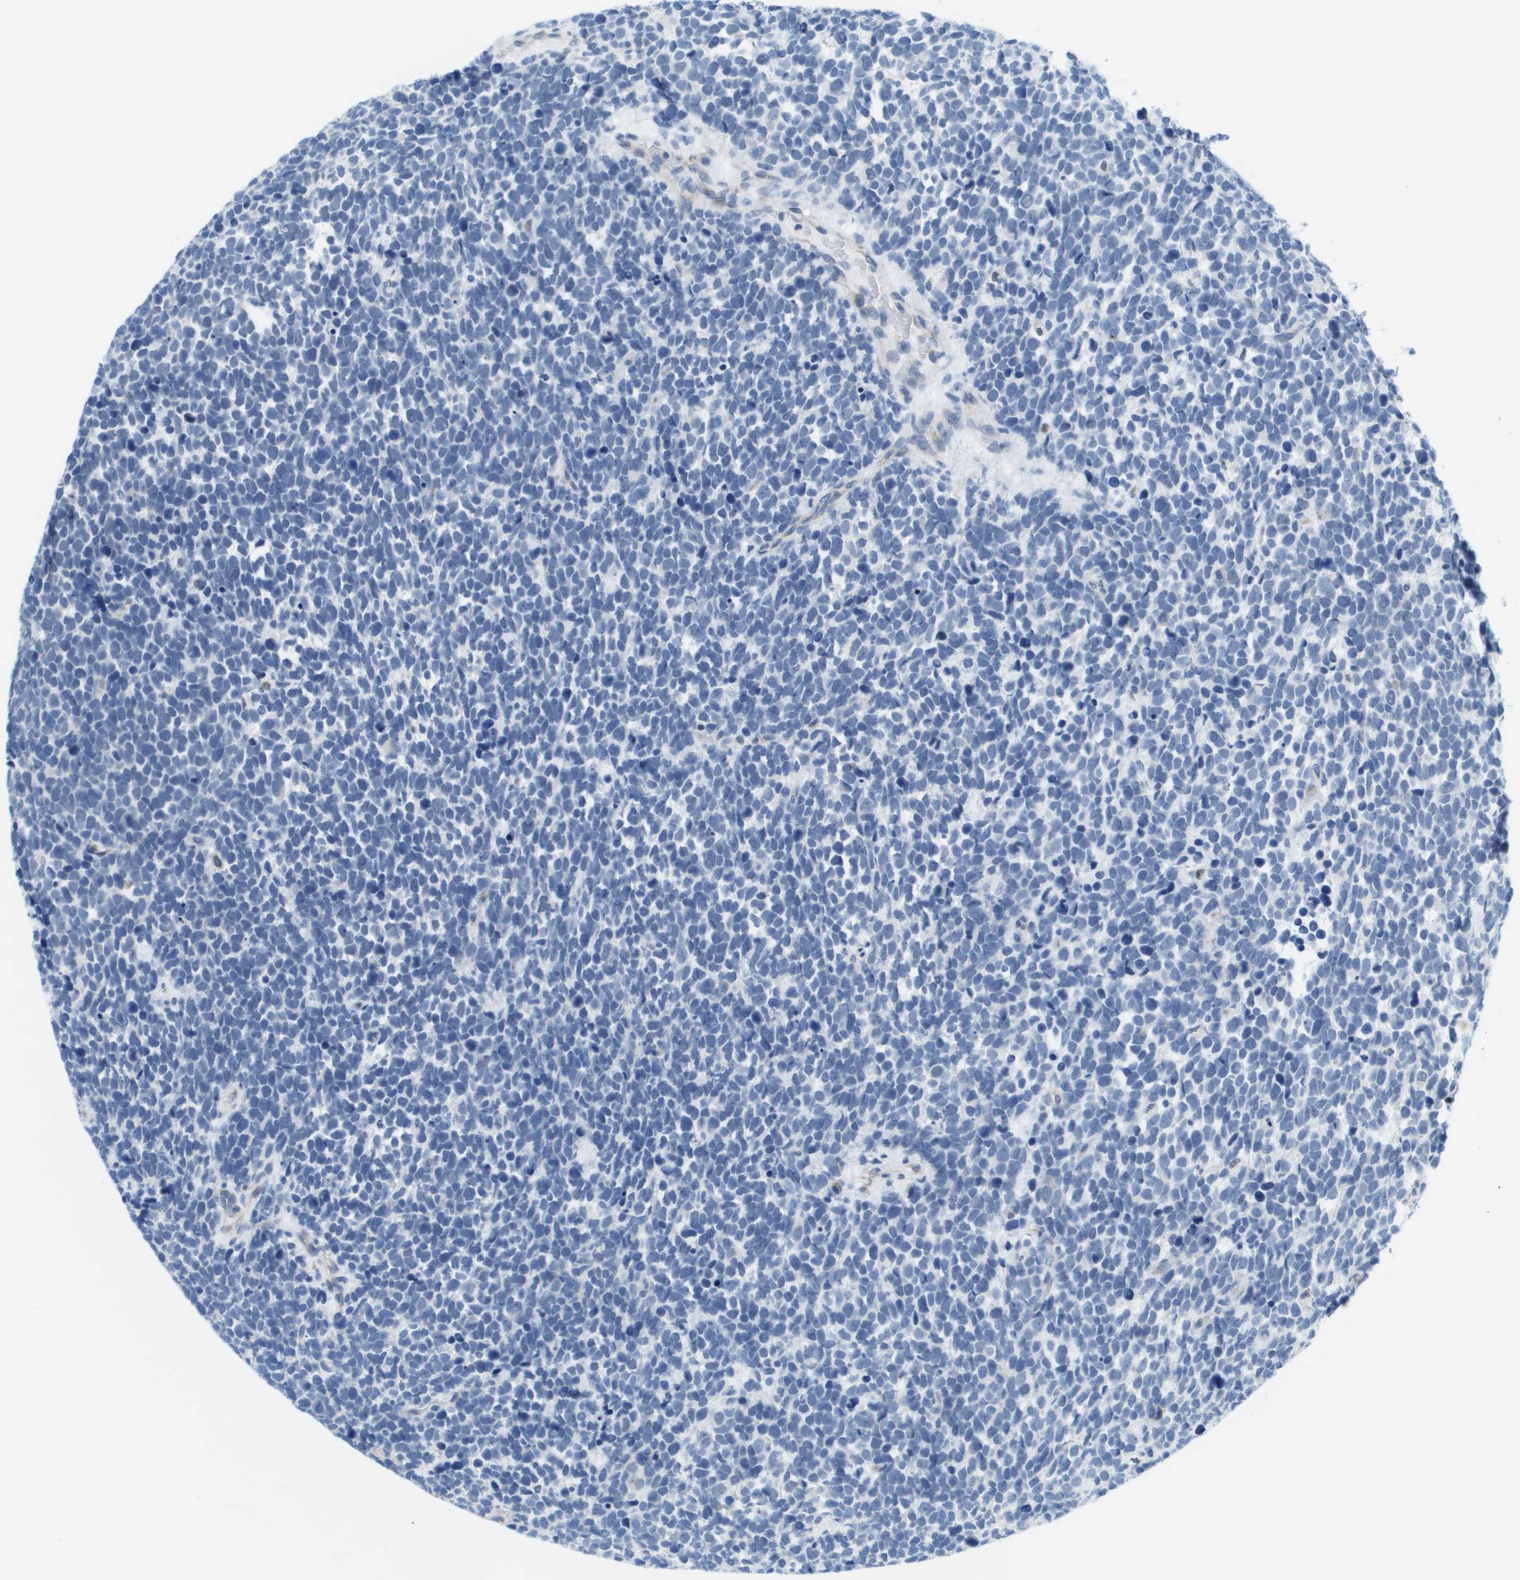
{"staining": {"intensity": "negative", "quantity": "none", "location": "none"}, "tissue": "urothelial cancer", "cell_type": "Tumor cells", "image_type": "cancer", "snomed": [{"axis": "morphology", "description": "Urothelial carcinoma, High grade"}, {"axis": "topography", "description": "Urinary bladder"}], "caption": "Immunohistochemistry image of neoplastic tissue: human high-grade urothelial carcinoma stained with DAB demonstrates no significant protein expression in tumor cells.", "gene": "PTDSS1", "patient": {"sex": "female", "age": 82}}